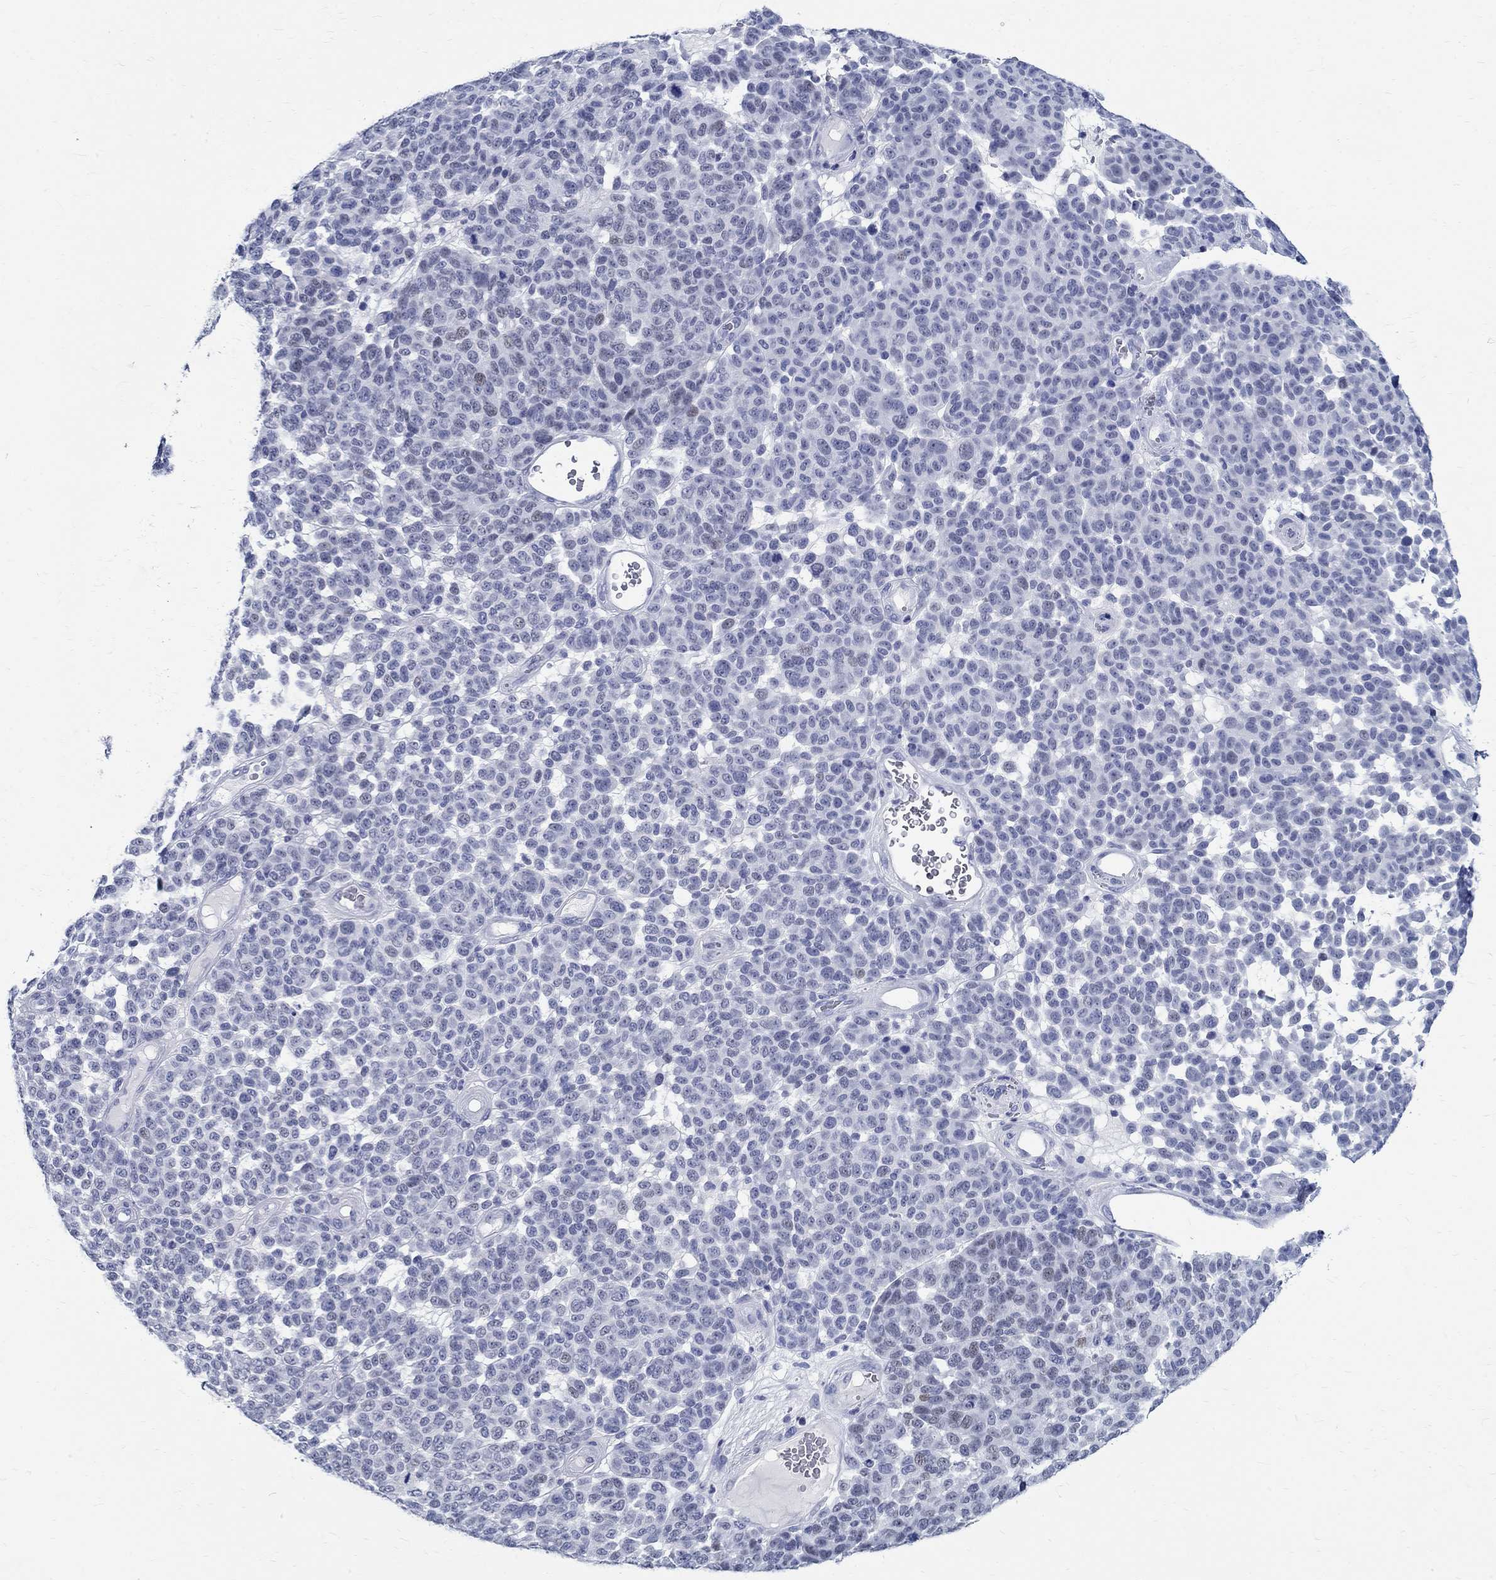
{"staining": {"intensity": "negative", "quantity": "none", "location": "none"}, "tissue": "melanoma", "cell_type": "Tumor cells", "image_type": "cancer", "snomed": [{"axis": "morphology", "description": "Malignant melanoma, NOS"}, {"axis": "topography", "description": "Skin"}], "caption": "Histopathology image shows no significant protein expression in tumor cells of malignant melanoma.", "gene": "BSPRY", "patient": {"sex": "male", "age": 59}}